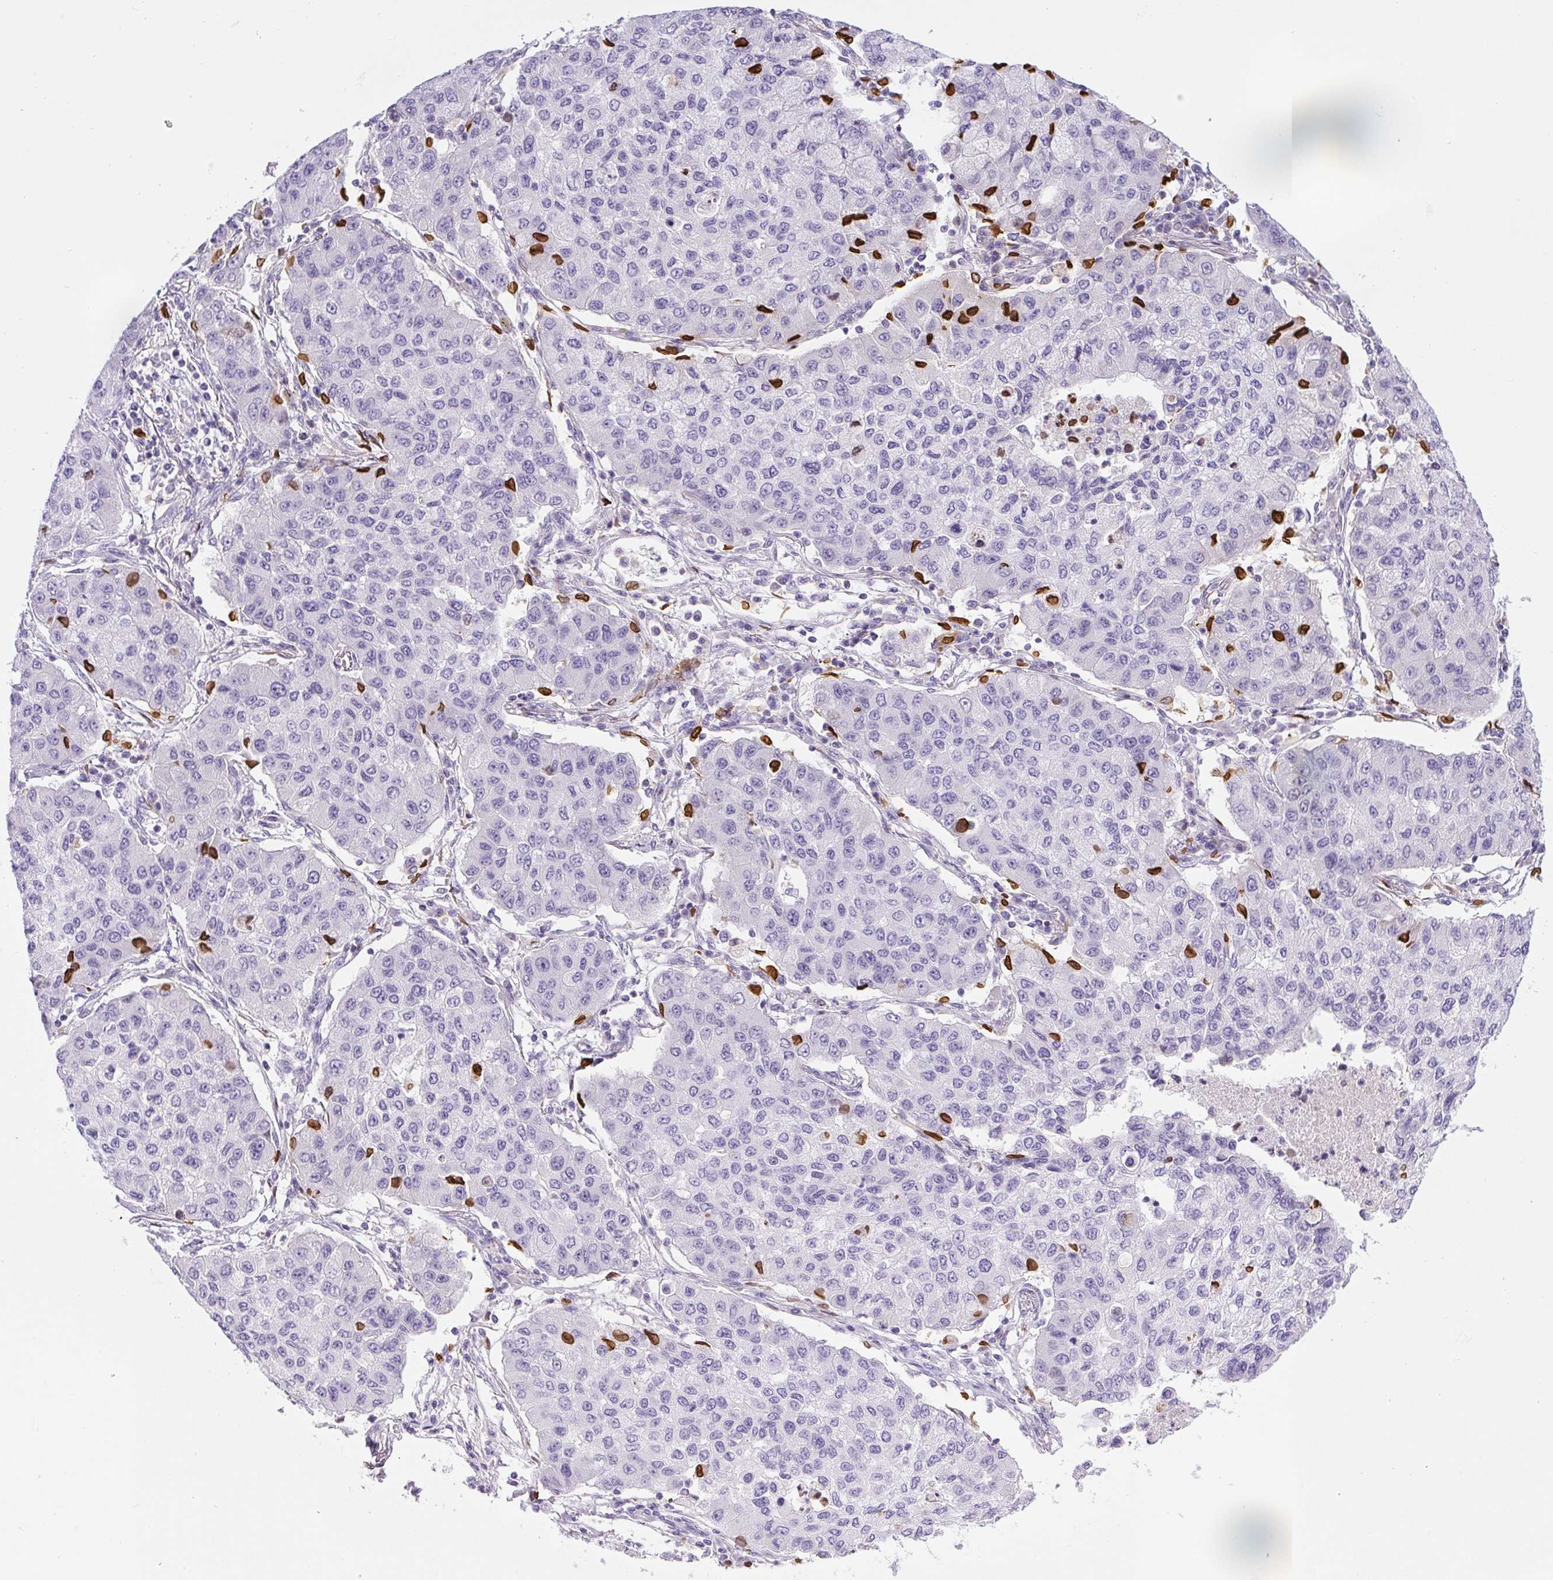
{"staining": {"intensity": "negative", "quantity": "none", "location": "none"}, "tissue": "lung cancer", "cell_type": "Tumor cells", "image_type": "cancer", "snomed": [{"axis": "morphology", "description": "Squamous cell carcinoma, NOS"}, {"axis": "topography", "description": "Lung"}], "caption": "DAB (3,3'-diaminobenzidine) immunohistochemical staining of human lung cancer (squamous cell carcinoma) reveals no significant positivity in tumor cells. (DAB immunohistochemistry, high magnification).", "gene": "PIP5KL1", "patient": {"sex": "male", "age": 74}}